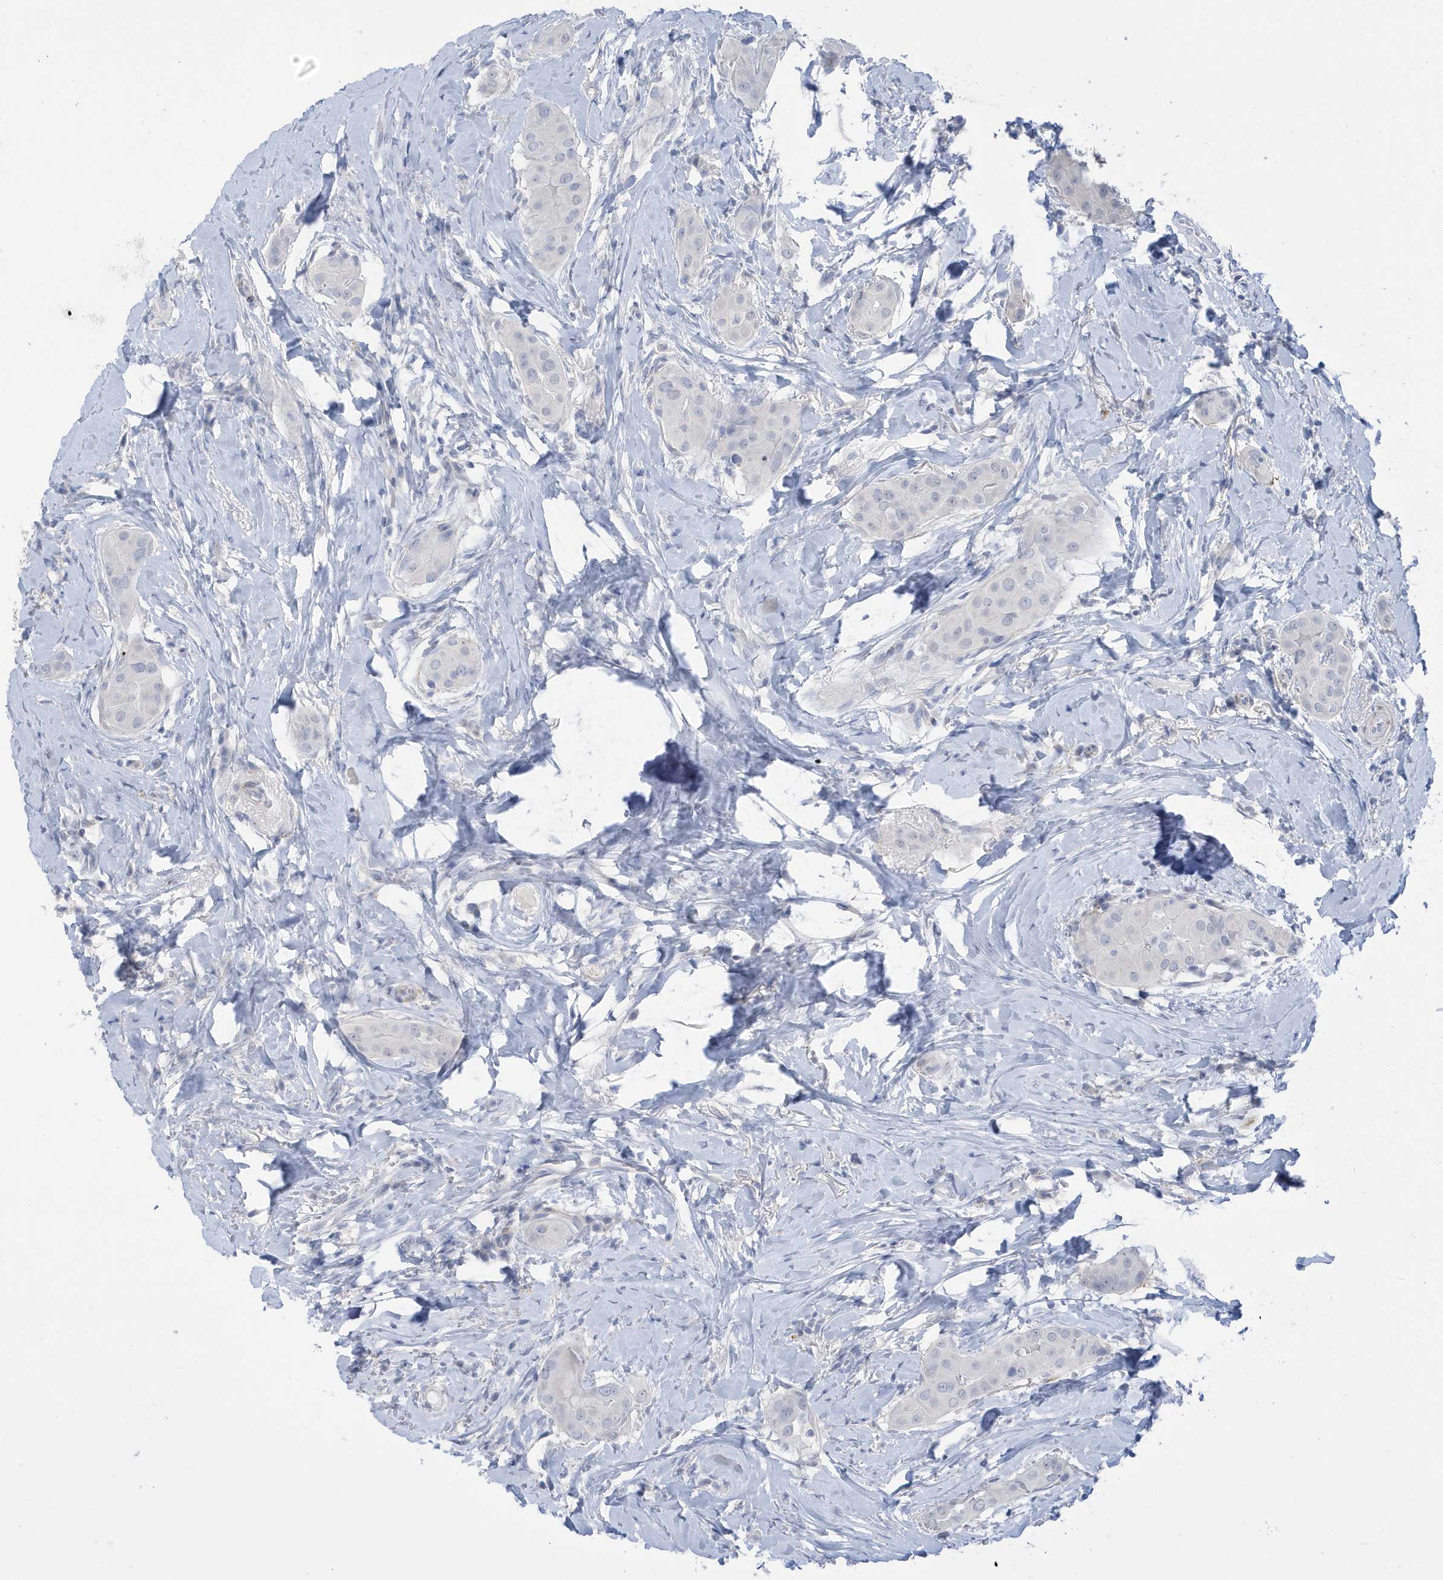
{"staining": {"intensity": "negative", "quantity": "none", "location": "none"}, "tissue": "thyroid cancer", "cell_type": "Tumor cells", "image_type": "cancer", "snomed": [{"axis": "morphology", "description": "Papillary adenocarcinoma, NOS"}, {"axis": "topography", "description": "Thyroid gland"}], "caption": "An immunohistochemistry micrograph of papillary adenocarcinoma (thyroid) is shown. There is no staining in tumor cells of papillary adenocarcinoma (thyroid). The staining was performed using DAB to visualize the protein expression in brown, while the nuclei were stained in blue with hematoxylin (Magnification: 20x).", "gene": "PERM1", "patient": {"sex": "male", "age": 33}}